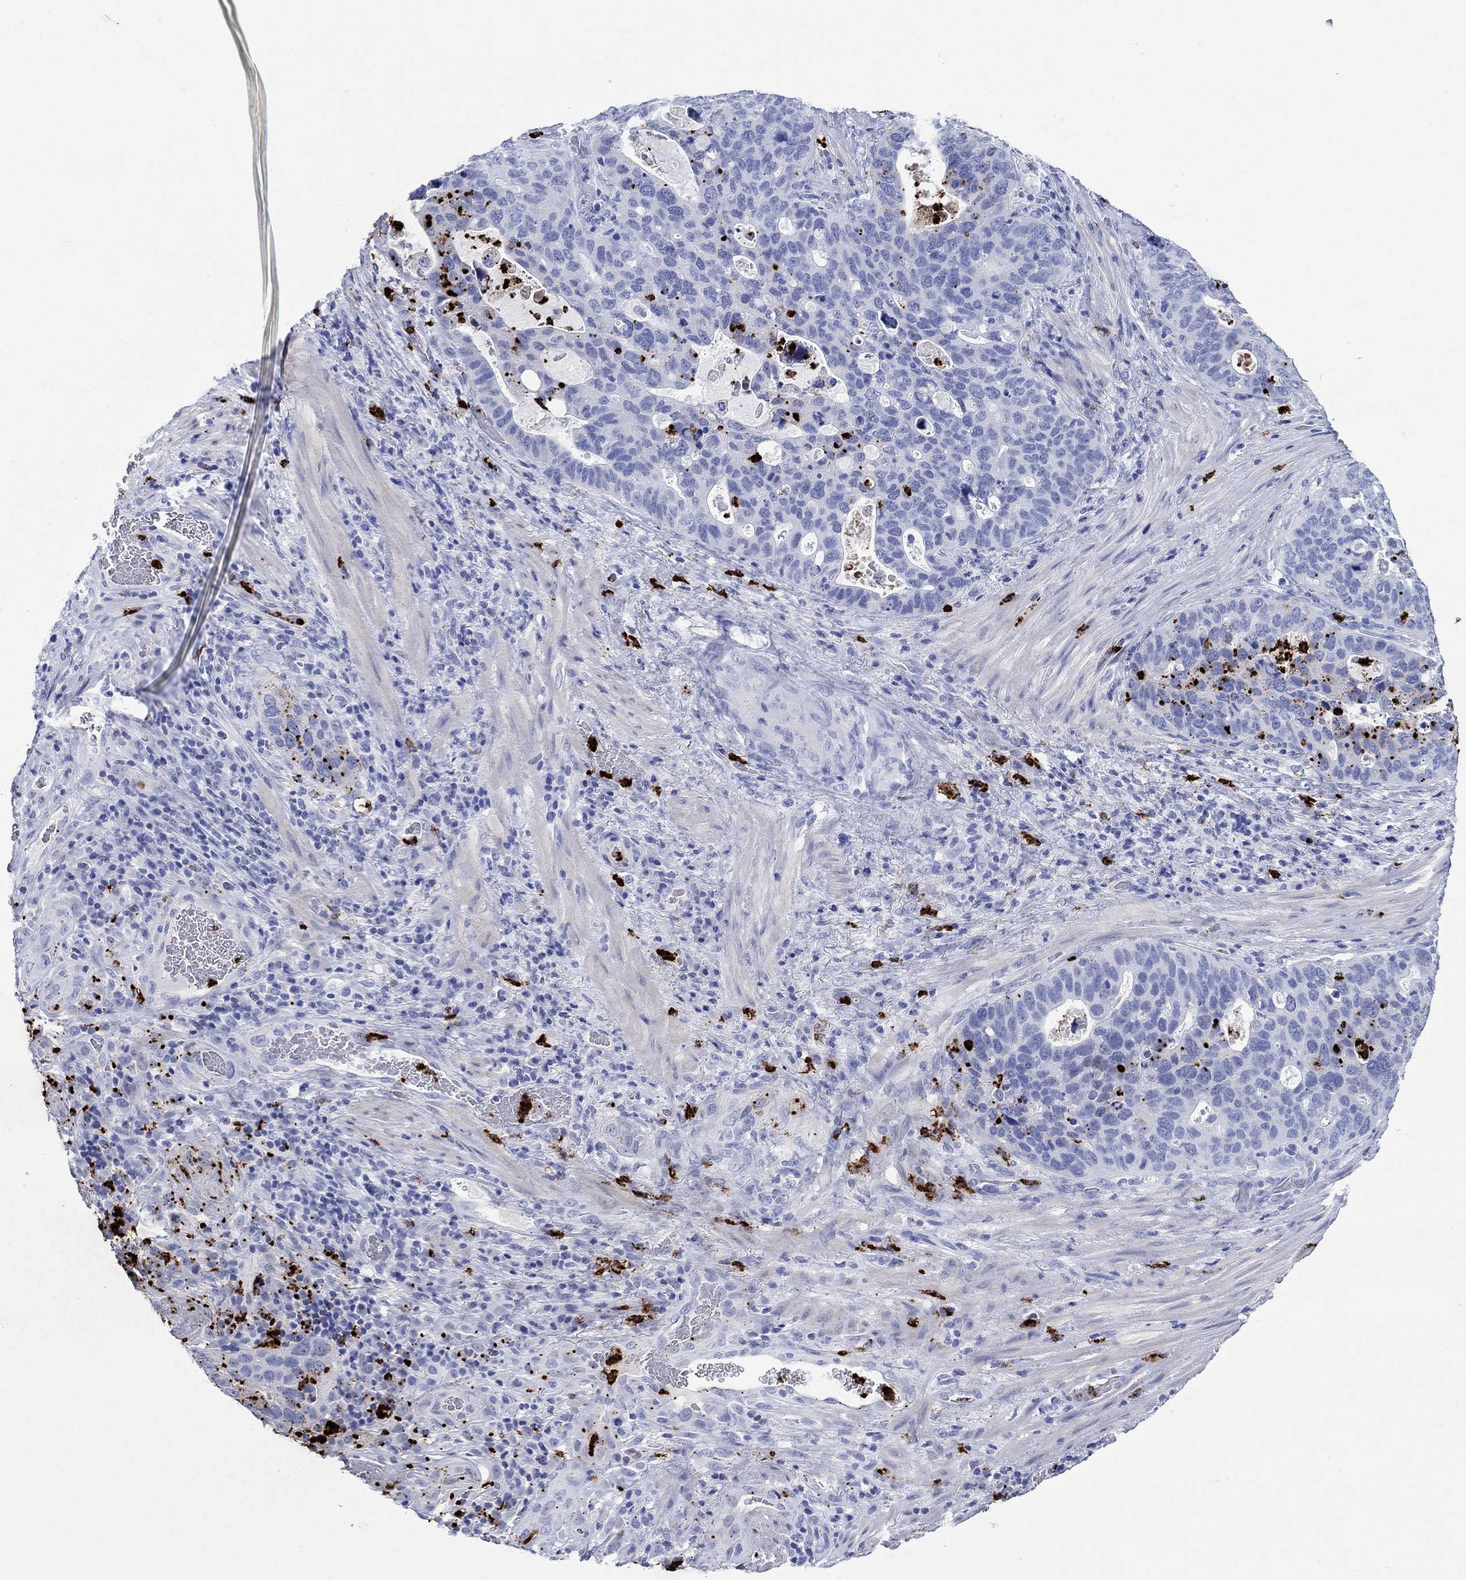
{"staining": {"intensity": "negative", "quantity": "none", "location": "none"}, "tissue": "stomach cancer", "cell_type": "Tumor cells", "image_type": "cancer", "snomed": [{"axis": "morphology", "description": "Adenocarcinoma, NOS"}, {"axis": "topography", "description": "Stomach"}], "caption": "Tumor cells are negative for protein expression in human adenocarcinoma (stomach).", "gene": "AZU1", "patient": {"sex": "male", "age": 54}}